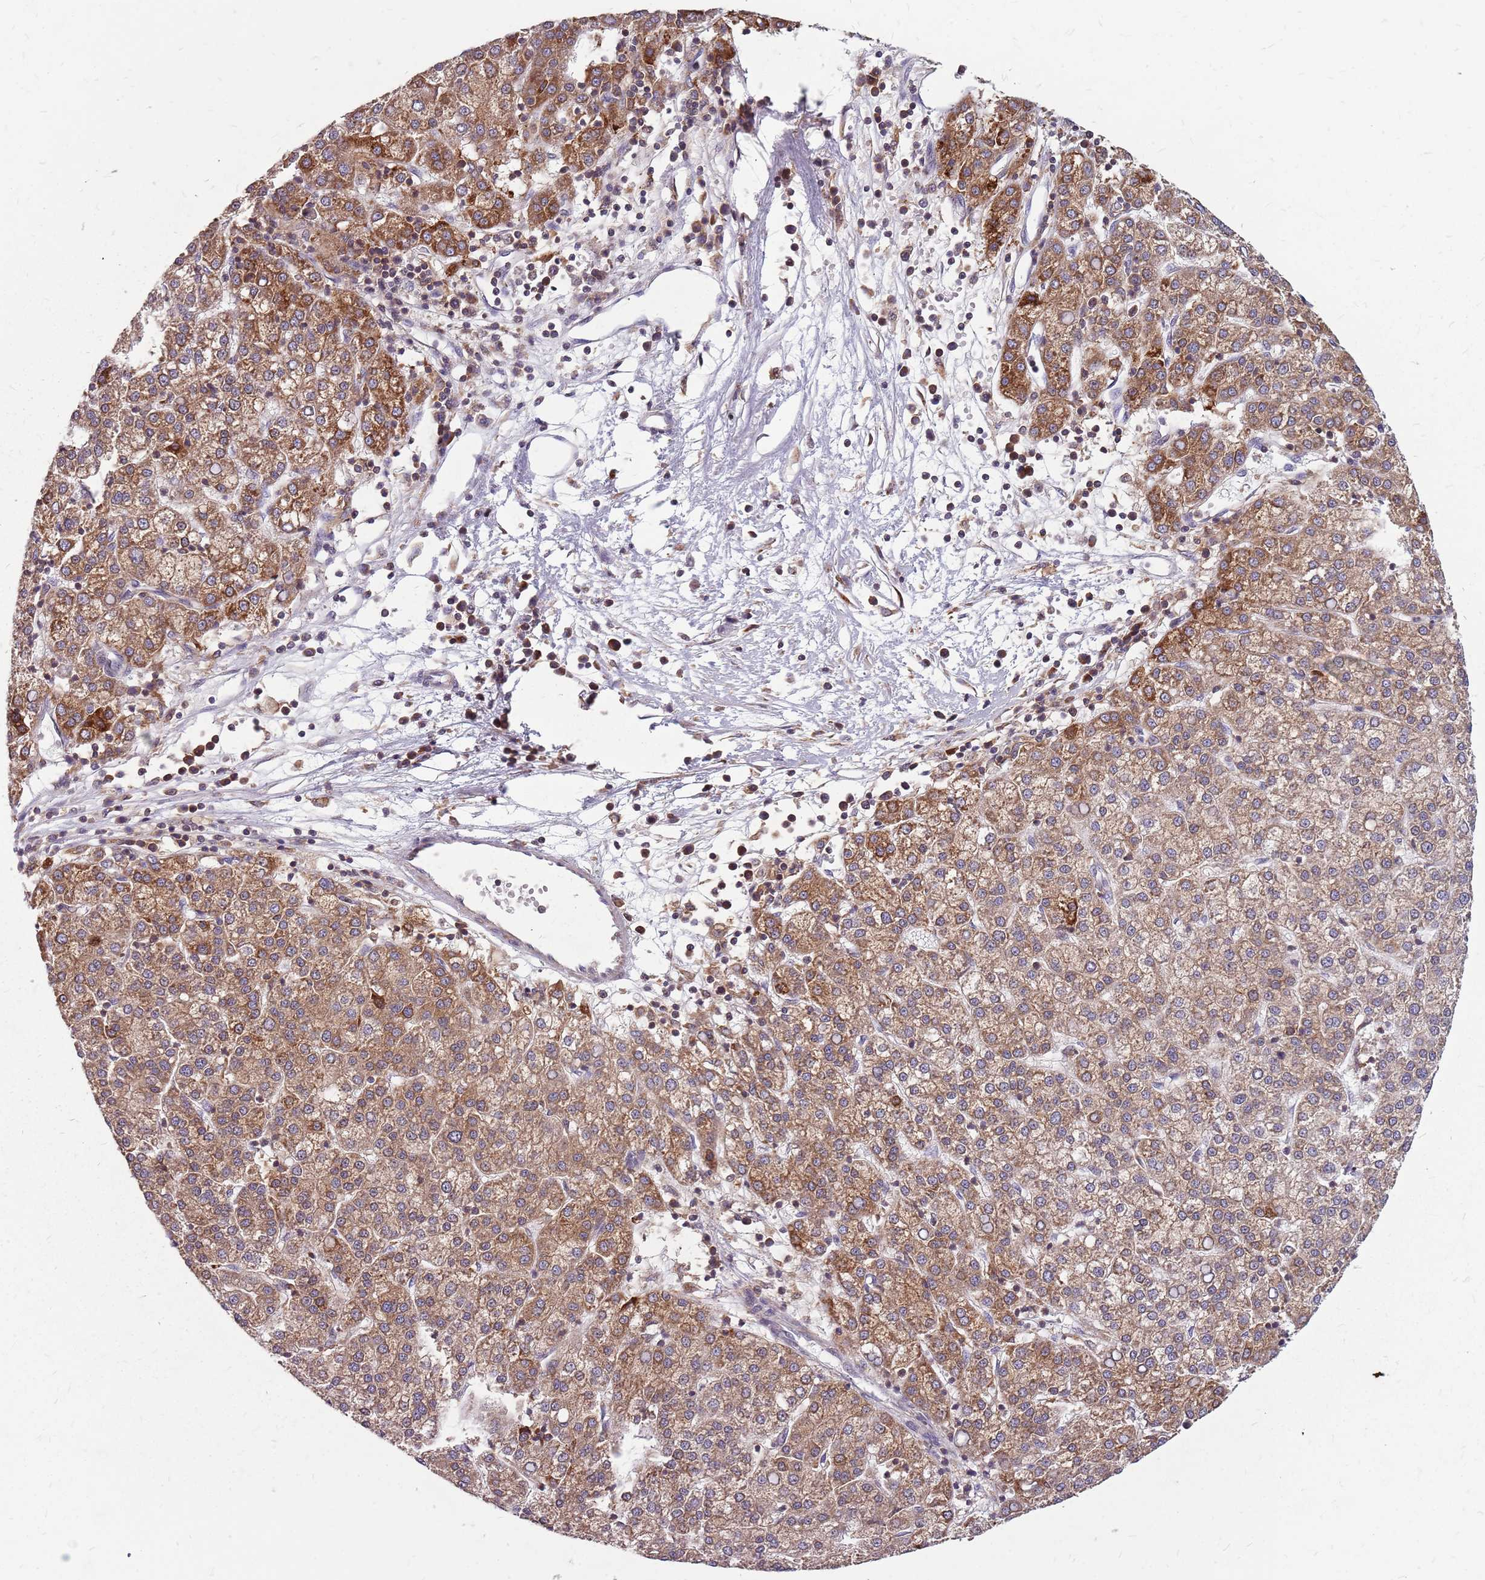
{"staining": {"intensity": "moderate", "quantity": ">75%", "location": "cytoplasmic/membranous"}, "tissue": "liver cancer", "cell_type": "Tumor cells", "image_type": "cancer", "snomed": [{"axis": "morphology", "description": "Carcinoma, Hepatocellular, NOS"}, {"axis": "topography", "description": "Liver"}], "caption": "Immunohistochemical staining of human liver hepatocellular carcinoma shows moderate cytoplasmic/membranous protein positivity in approximately >75% of tumor cells. Ihc stains the protein of interest in brown and the nuclei are stained blue.", "gene": "NME4", "patient": {"sex": "female", "age": 58}}